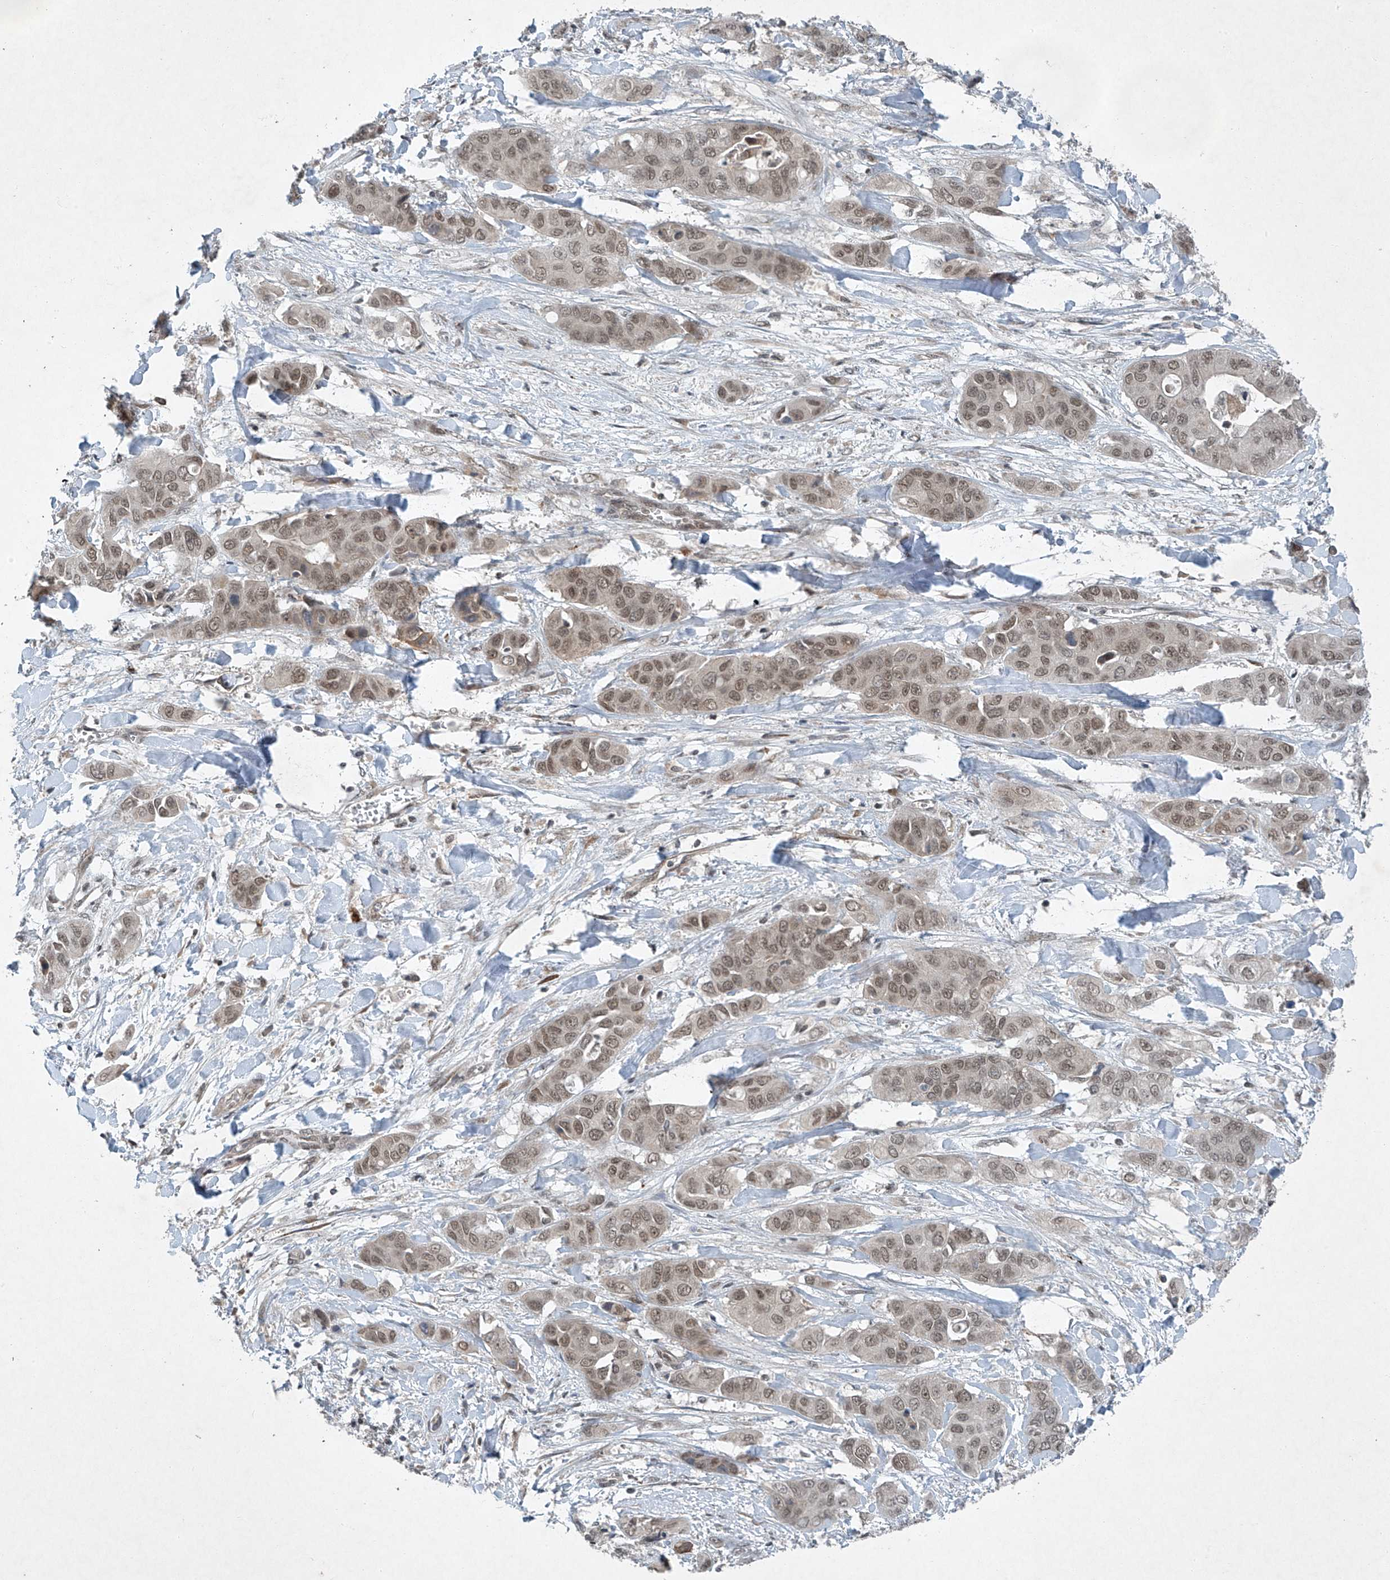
{"staining": {"intensity": "moderate", "quantity": ">75%", "location": "nuclear"}, "tissue": "liver cancer", "cell_type": "Tumor cells", "image_type": "cancer", "snomed": [{"axis": "morphology", "description": "Cholangiocarcinoma"}, {"axis": "topography", "description": "Liver"}], "caption": "Immunohistochemistry histopathology image of cholangiocarcinoma (liver) stained for a protein (brown), which exhibits medium levels of moderate nuclear staining in approximately >75% of tumor cells.", "gene": "TAF8", "patient": {"sex": "female", "age": 52}}